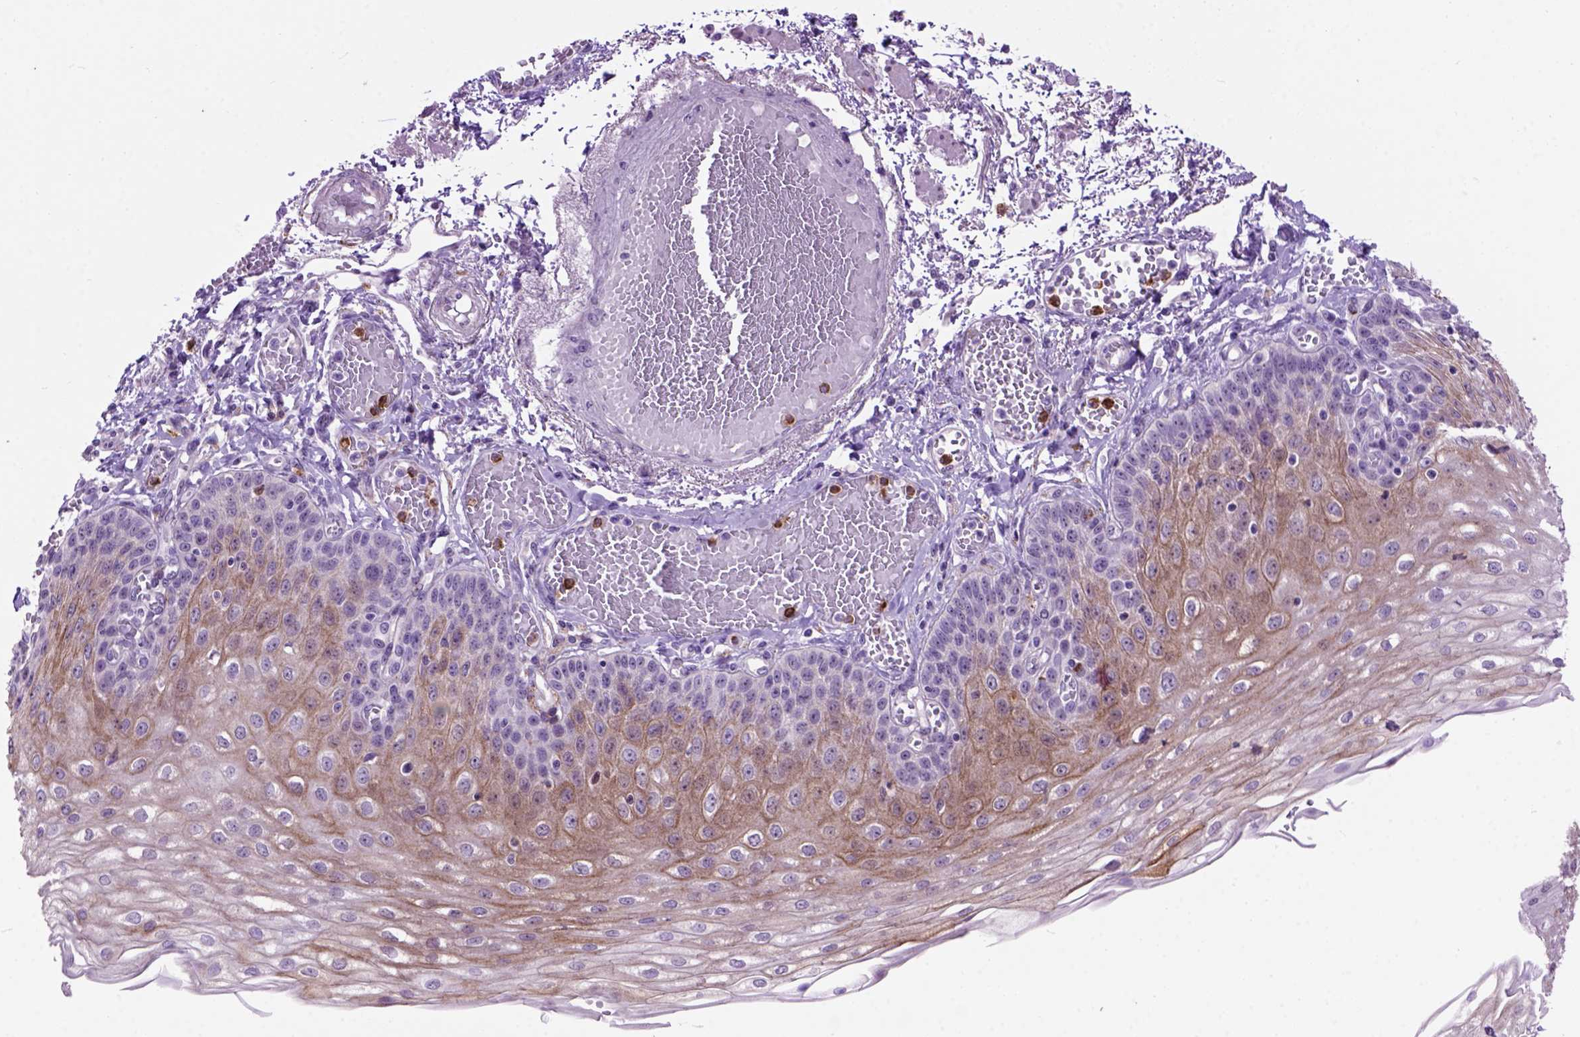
{"staining": {"intensity": "weak", "quantity": ">75%", "location": "cytoplasmic/membranous"}, "tissue": "esophagus", "cell_type": "Squamous epithelial cells", "image_type": "normal", "snomed": [{"axis": "morphology", "description": "Normal tissue, NOS"}, {"axis": "morphology", "description": "Adenocarcinoma, NOS"}, {"axis": "topography", "description": "Esophagus"}], "caption": "Immunohistochemical staining of benign esophagus exhibits >75% levels of weak cytoplasmic/membranous protein staining in approximately >75% of squamous epithelial cells.", "gene": "MAPT", "patient": {"sex": "male", "age": 81}}